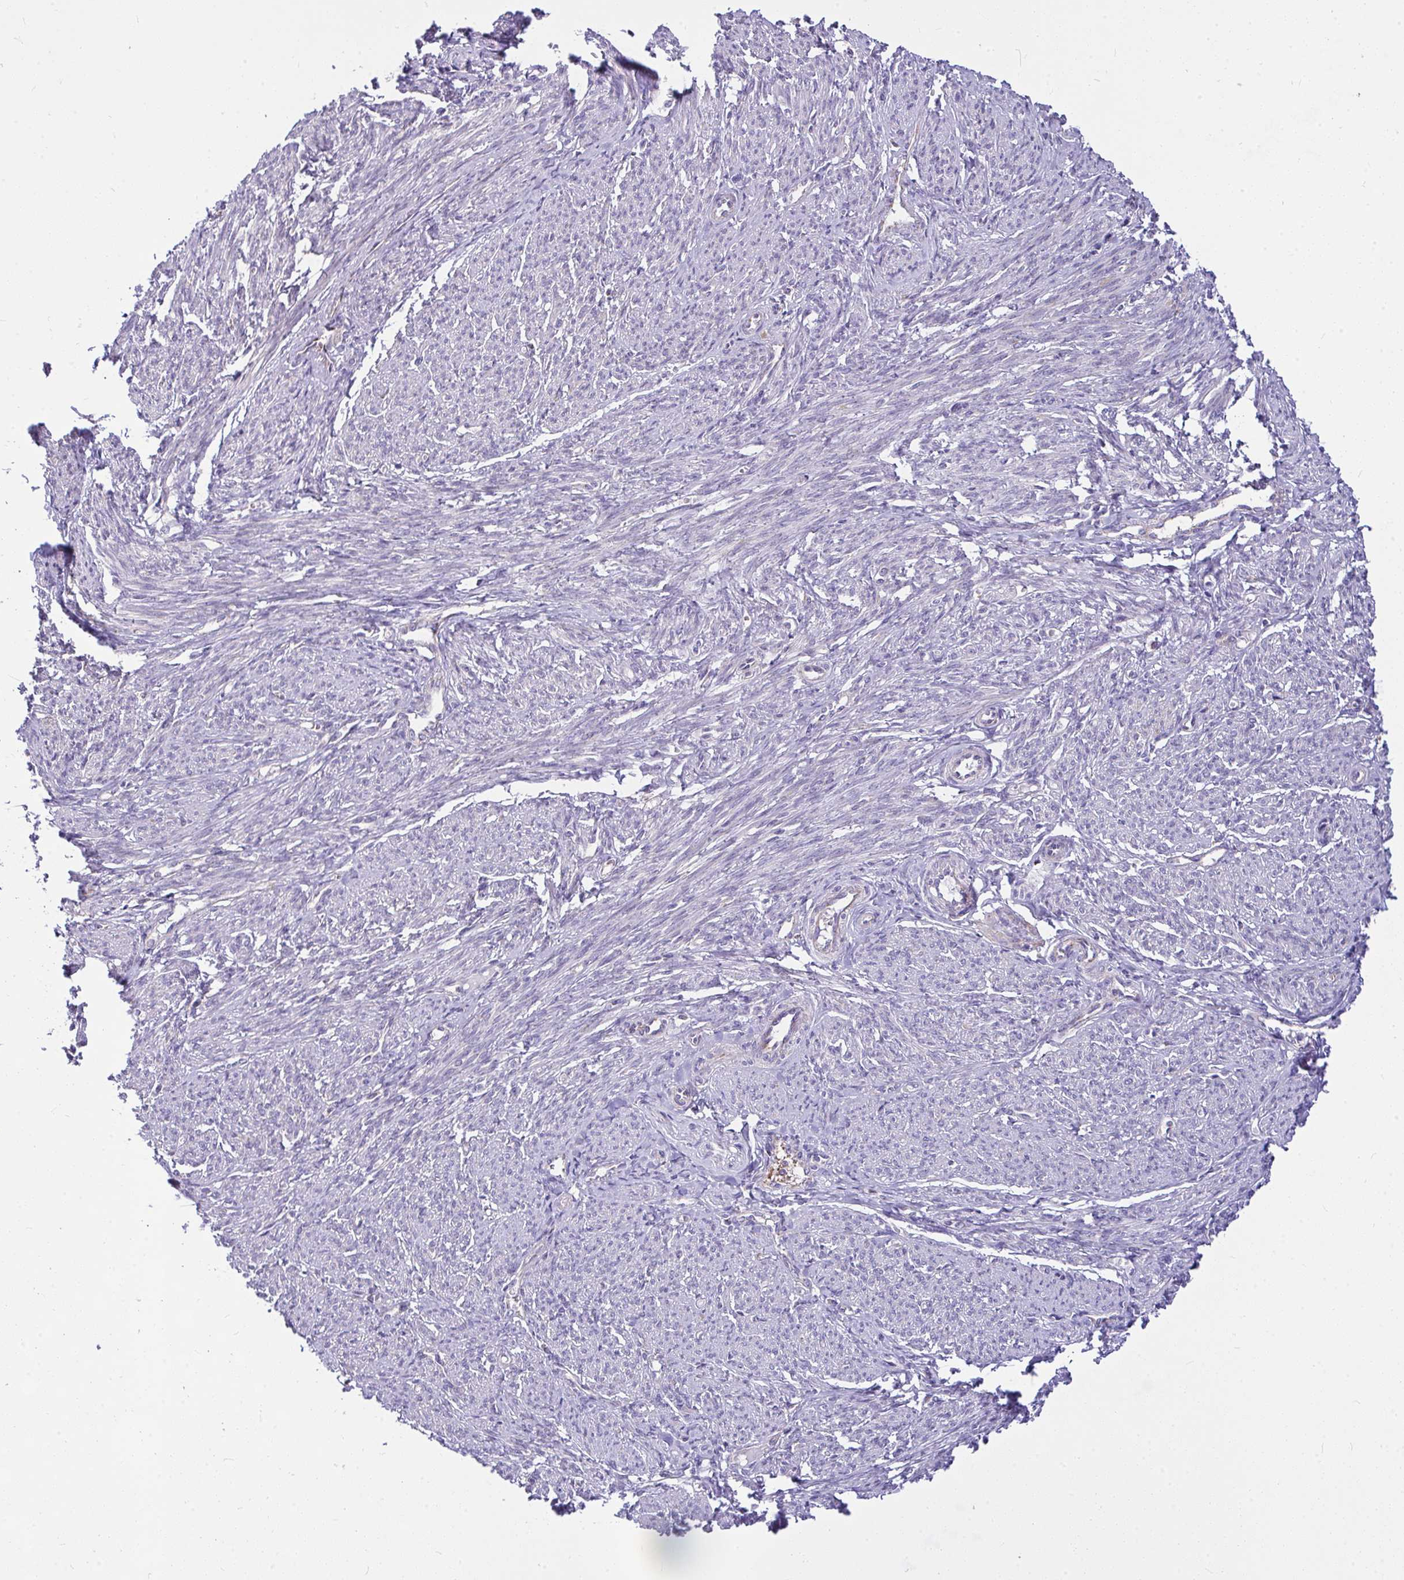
{"staining": {"intensity": "negative", "quantity": "none", "location": "none"}, "tissue": "smooth muscle", "cell_type": "Smooth muscle cells", "image_type": "normal", "snomed": [{"axis": "morphology", "description": "Normal tissue, NOS"}, {"axis": "topography", "description": "Smooth muscle"}], "caption": "High power microscopy image of an IHC image of unremarkable smooth muscle, revealing no significant staining in smooth muscle cells.", "gene": "CEP63", "patient": {"sex": "female", "age": 65}}